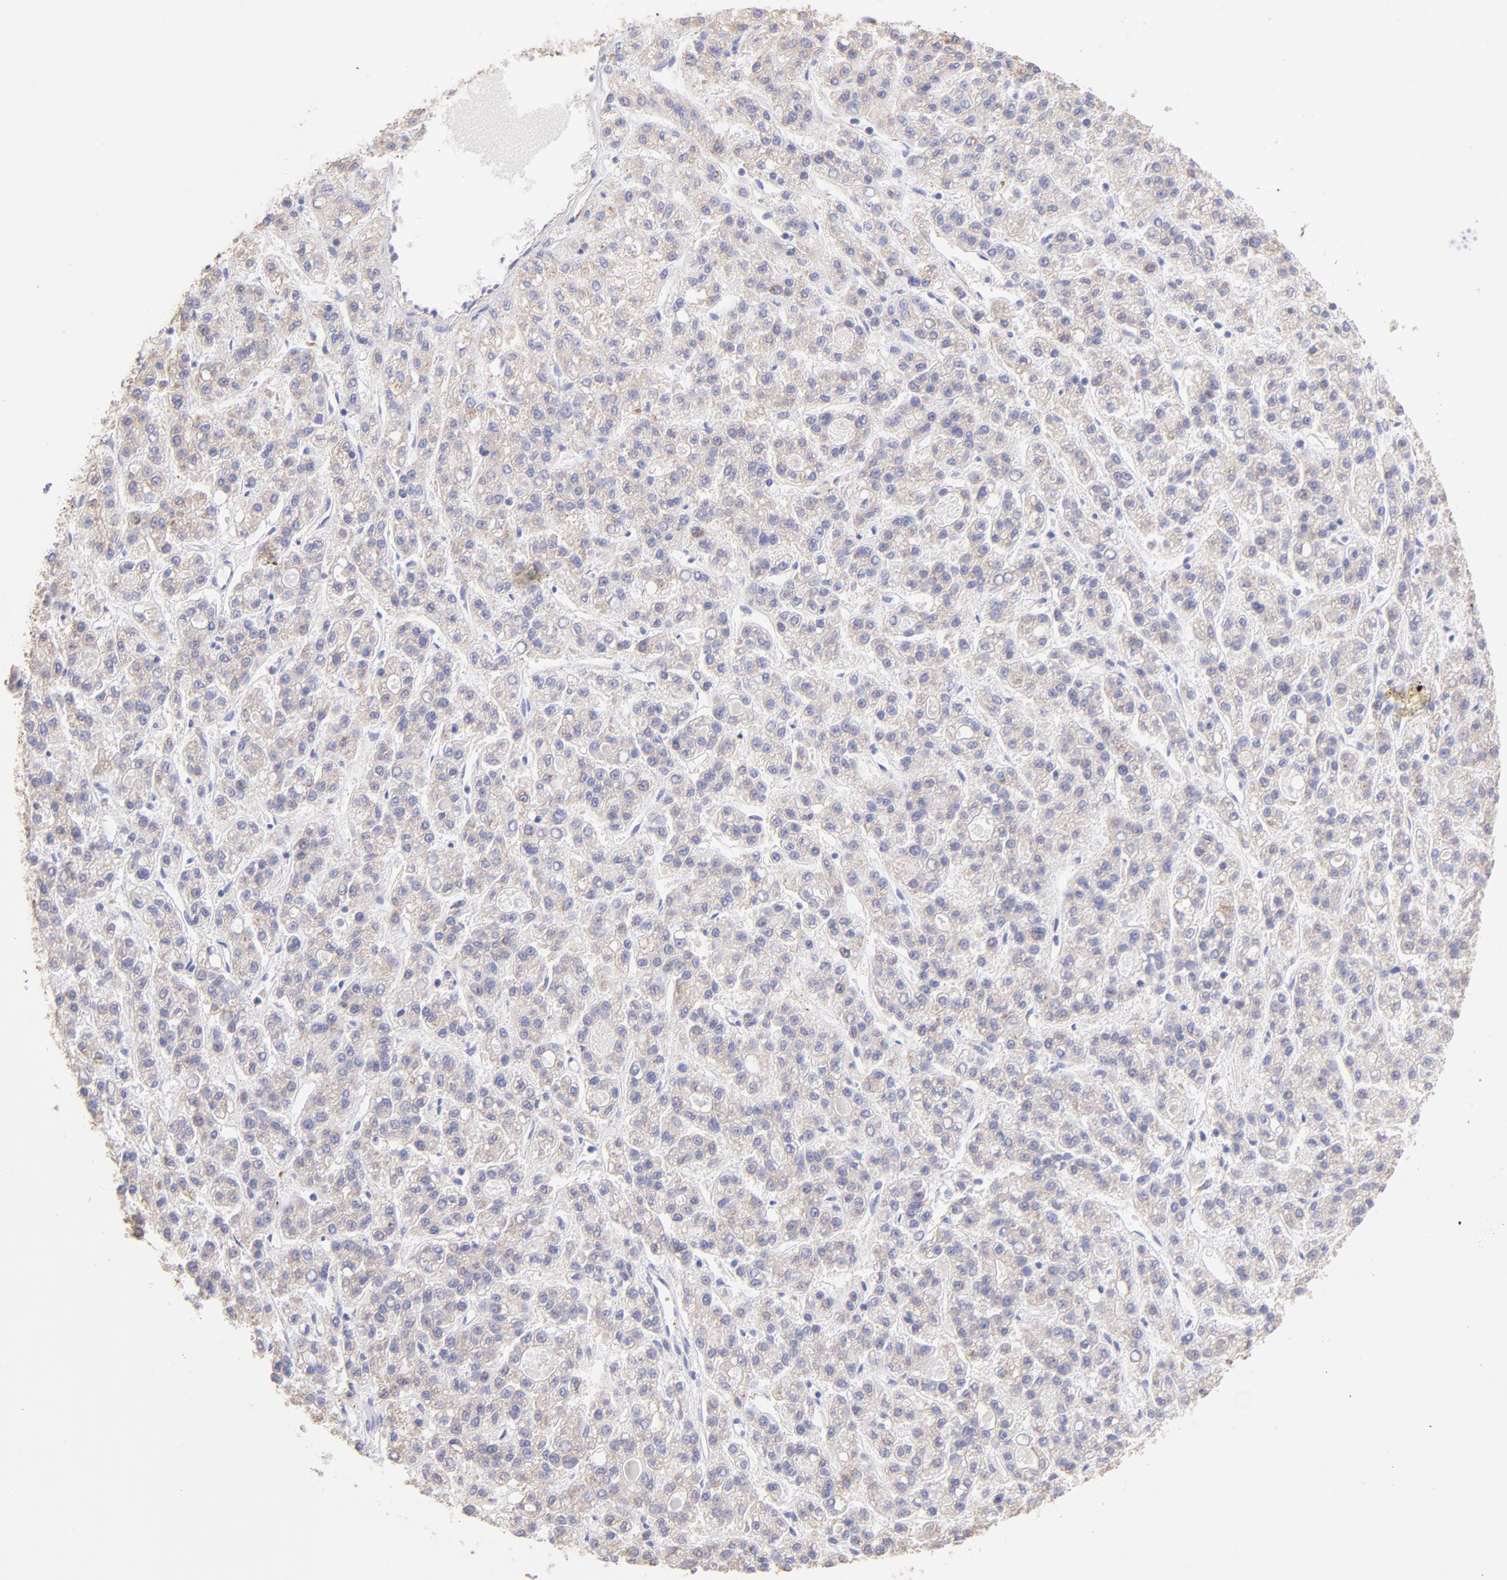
{"staining": {"intensity": "weak", "quantity": "25%-75%", "location": "cytoplasmic/membranous"}, "tissue": "liver cancer", "cell_type": "Tumor cells", "image_type": "cancer", "snomed": [{"axis": "morphology", "description": "Carcinoma, Hepatocellular, NOS"}, {"axis": "topography", "description": "Liver"}], "caption": "Liver cancer stained with immunohistochemistry (IHC) shows weak cytoplasmic/membranous expression in approximately 25%-75% of tumor cells.", "gene": "RPL30", "patient": {"sex": "male", "age": 70}}